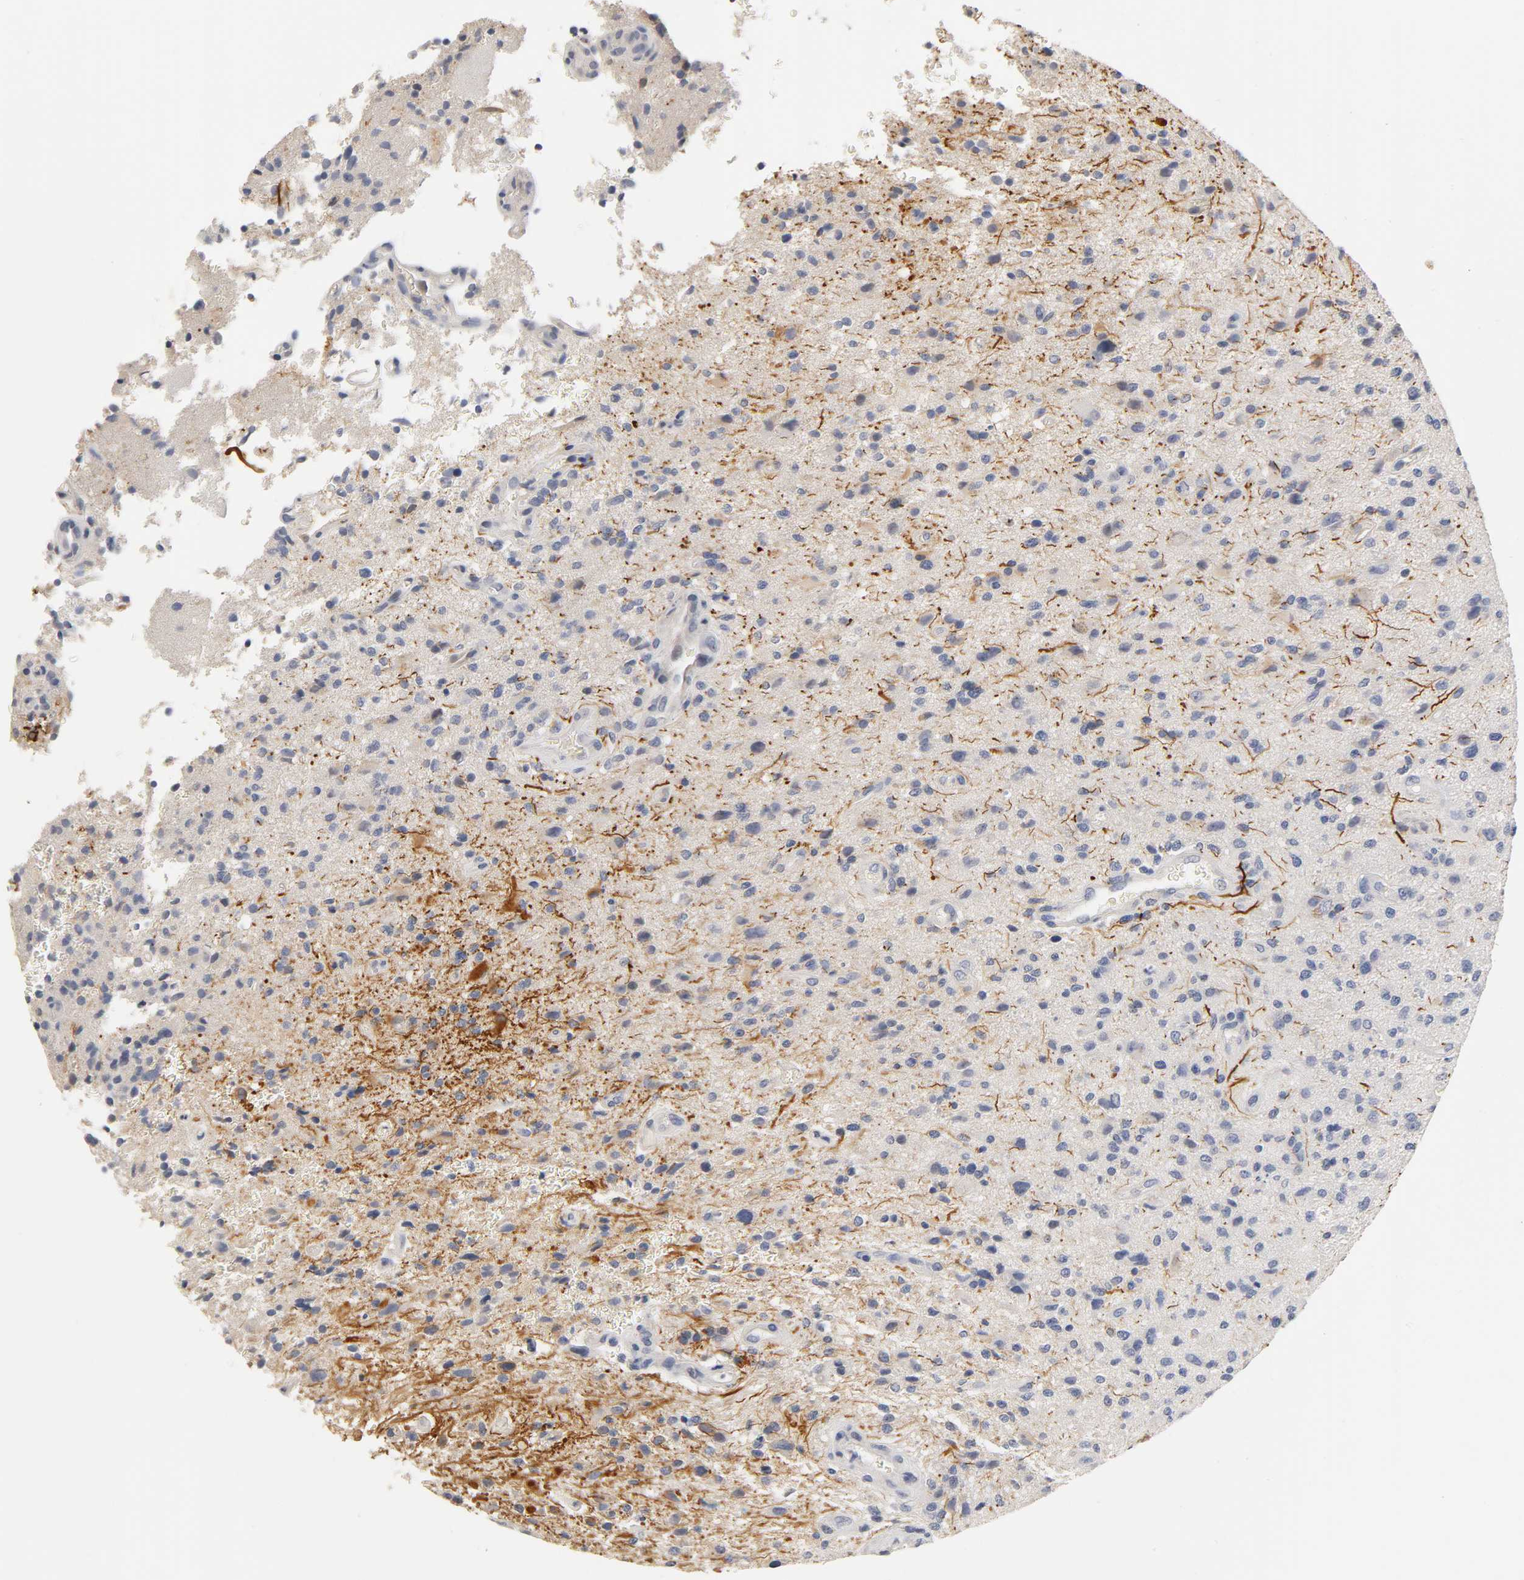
{"staining": {"intensity": "negative", "quantity": "none", "location": "none"}, "tissue": "glioma", "cell_type": "Tumor cells", "image_type": "cancer", "snomed": [{"axis": "morphology", "description": "Normal tissue, NOS"}, {"axis": "morphology", "description": "Glioma, malignant, High grade"}, {"axis": "topography", "description": "Cerebral cortex"}], "caption": "IHC photomicrograph of high-grade glioma (malignant) stained for a protein (brown), which demonstrates no positivity in tumor cells. Nuclei are stained in blue.", "gene": "OVOL1", "patient": {"sex": "male", "age": 75}}